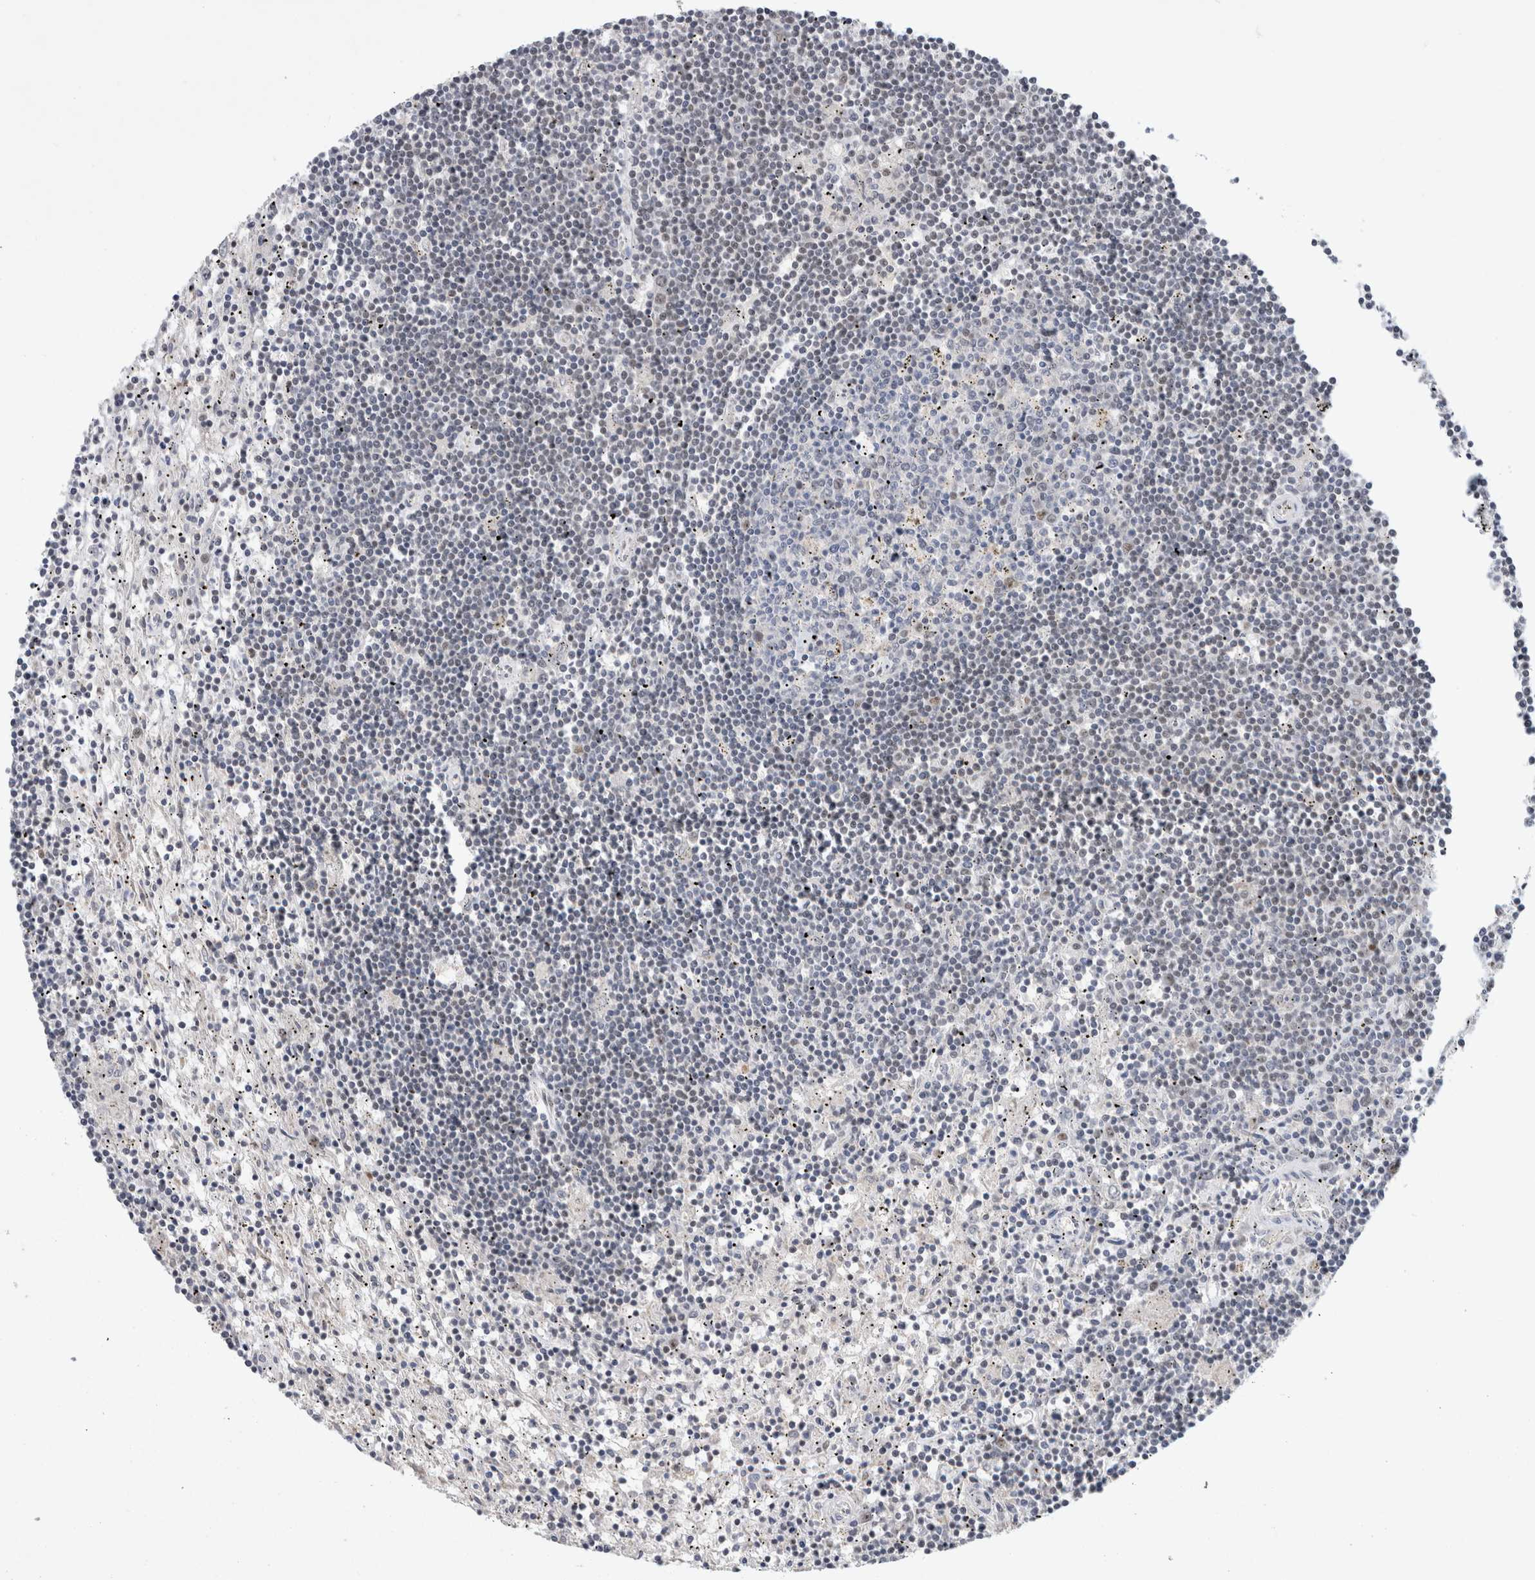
{"staining": {"intensity": "negative", "quantity": "none", "location": "none"}, "tissue": "lymphoma", "cell_type": "Tumor cells", "image_type": "cancer", "snomed": [{"axis": "morphology", "description": "Malignant lymphoma, non-Hodgkin's type, Low grade"}, {"axis": "topography", "description": "Spleen"}], "caption": "Micrograph shows no significant protein positivity in tumor cells of low-grade malignant lymphoma, non-Hodgkin's type.", "gene": "HESX1", "patient": {"sex": "male", "age": 76}}